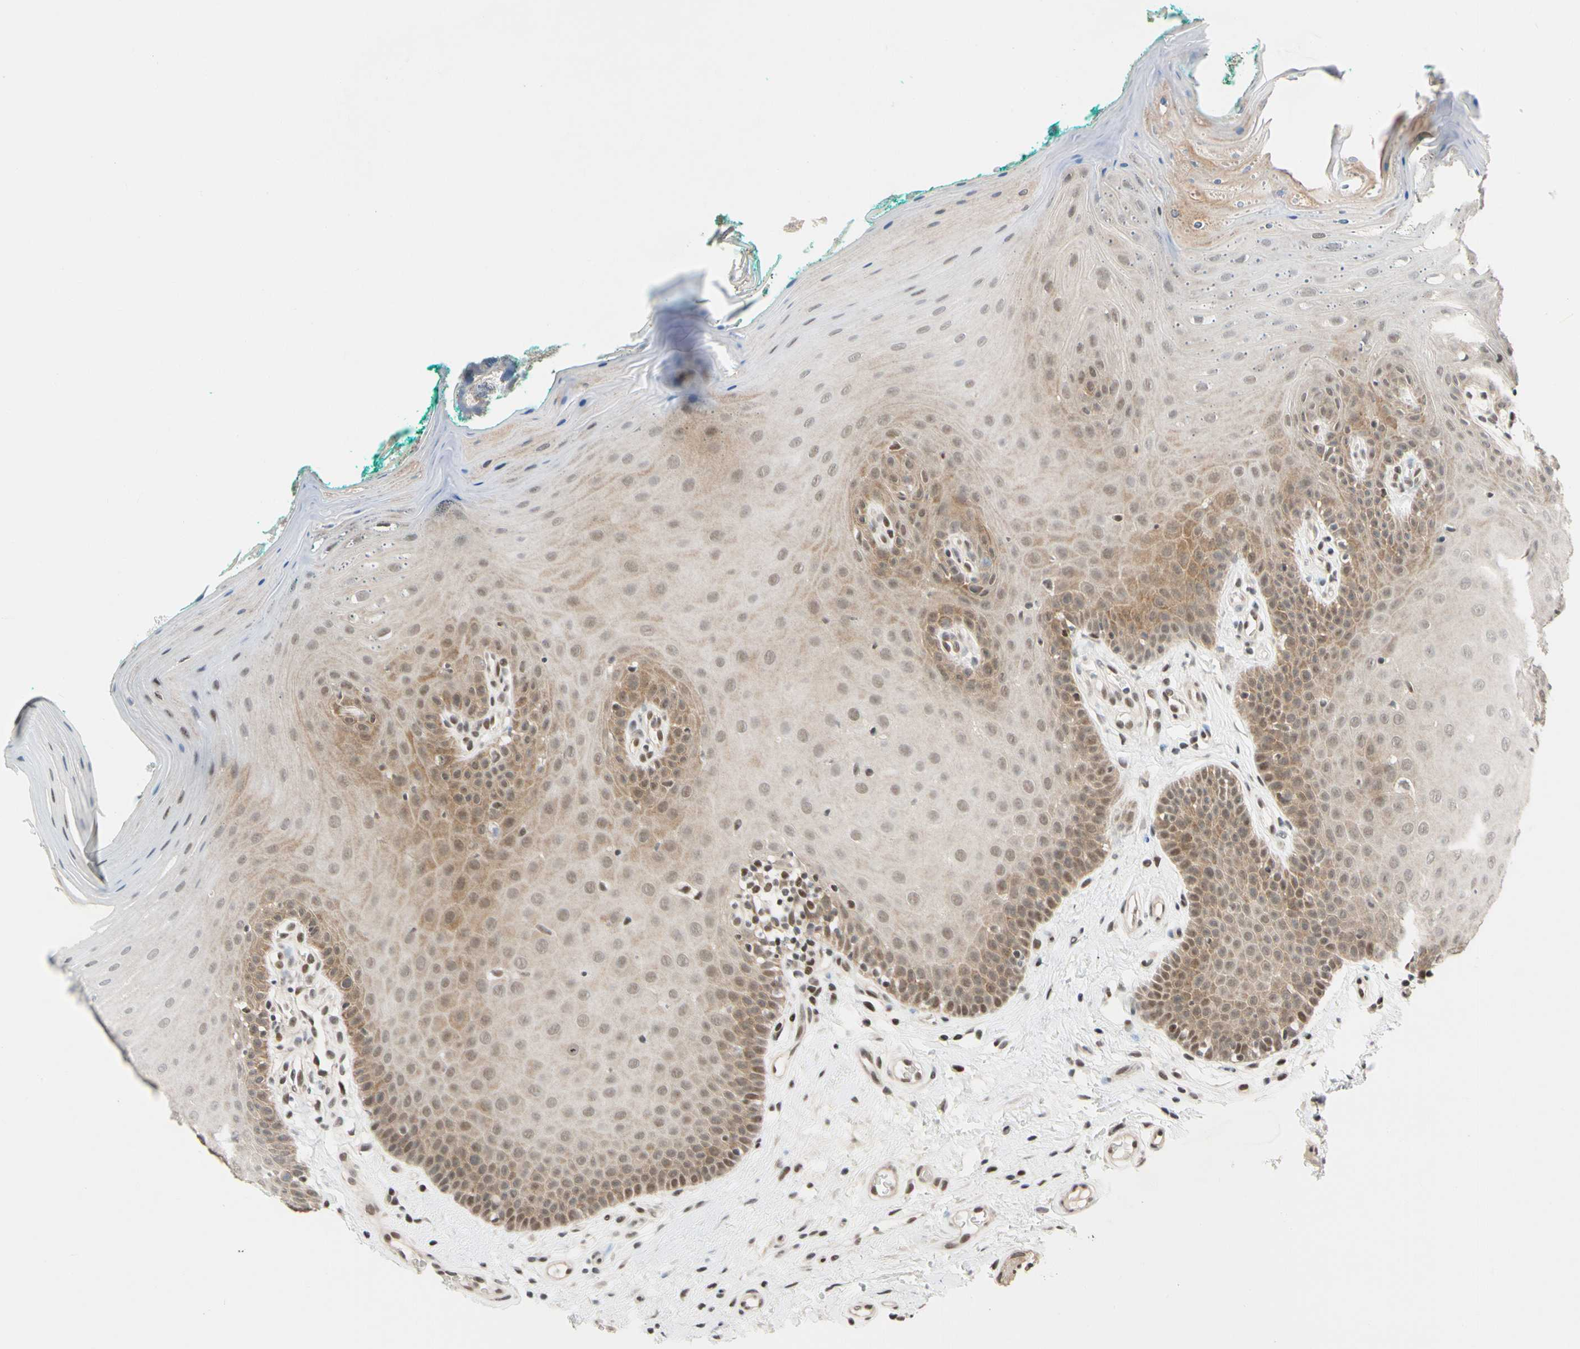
{"staining": {"intensity": "moderate", "quantity": "25%-75%", "location": "cytoplasmic/membranous,nuclear"}, "tissue": "oral mucosa", "cell_type": "Squamous epithelial cells", "image_type": "normal", "snomed": [{"axis": "morphology", "description": "Normal tissue, NOS"}, {"axis": "topography", "description": "Skeletal muscle"}, {"axis": "topography", "description": "Oral tissue"}], "caption": "A medium amount of moderate cytoplasmic/membranous,nuclear expression is present in about 25%-75% of squamous epithelial cells in unremarkable oral mucosa.", "gene": "TAF4", "patient": {"sex": "male", "age": 58}}